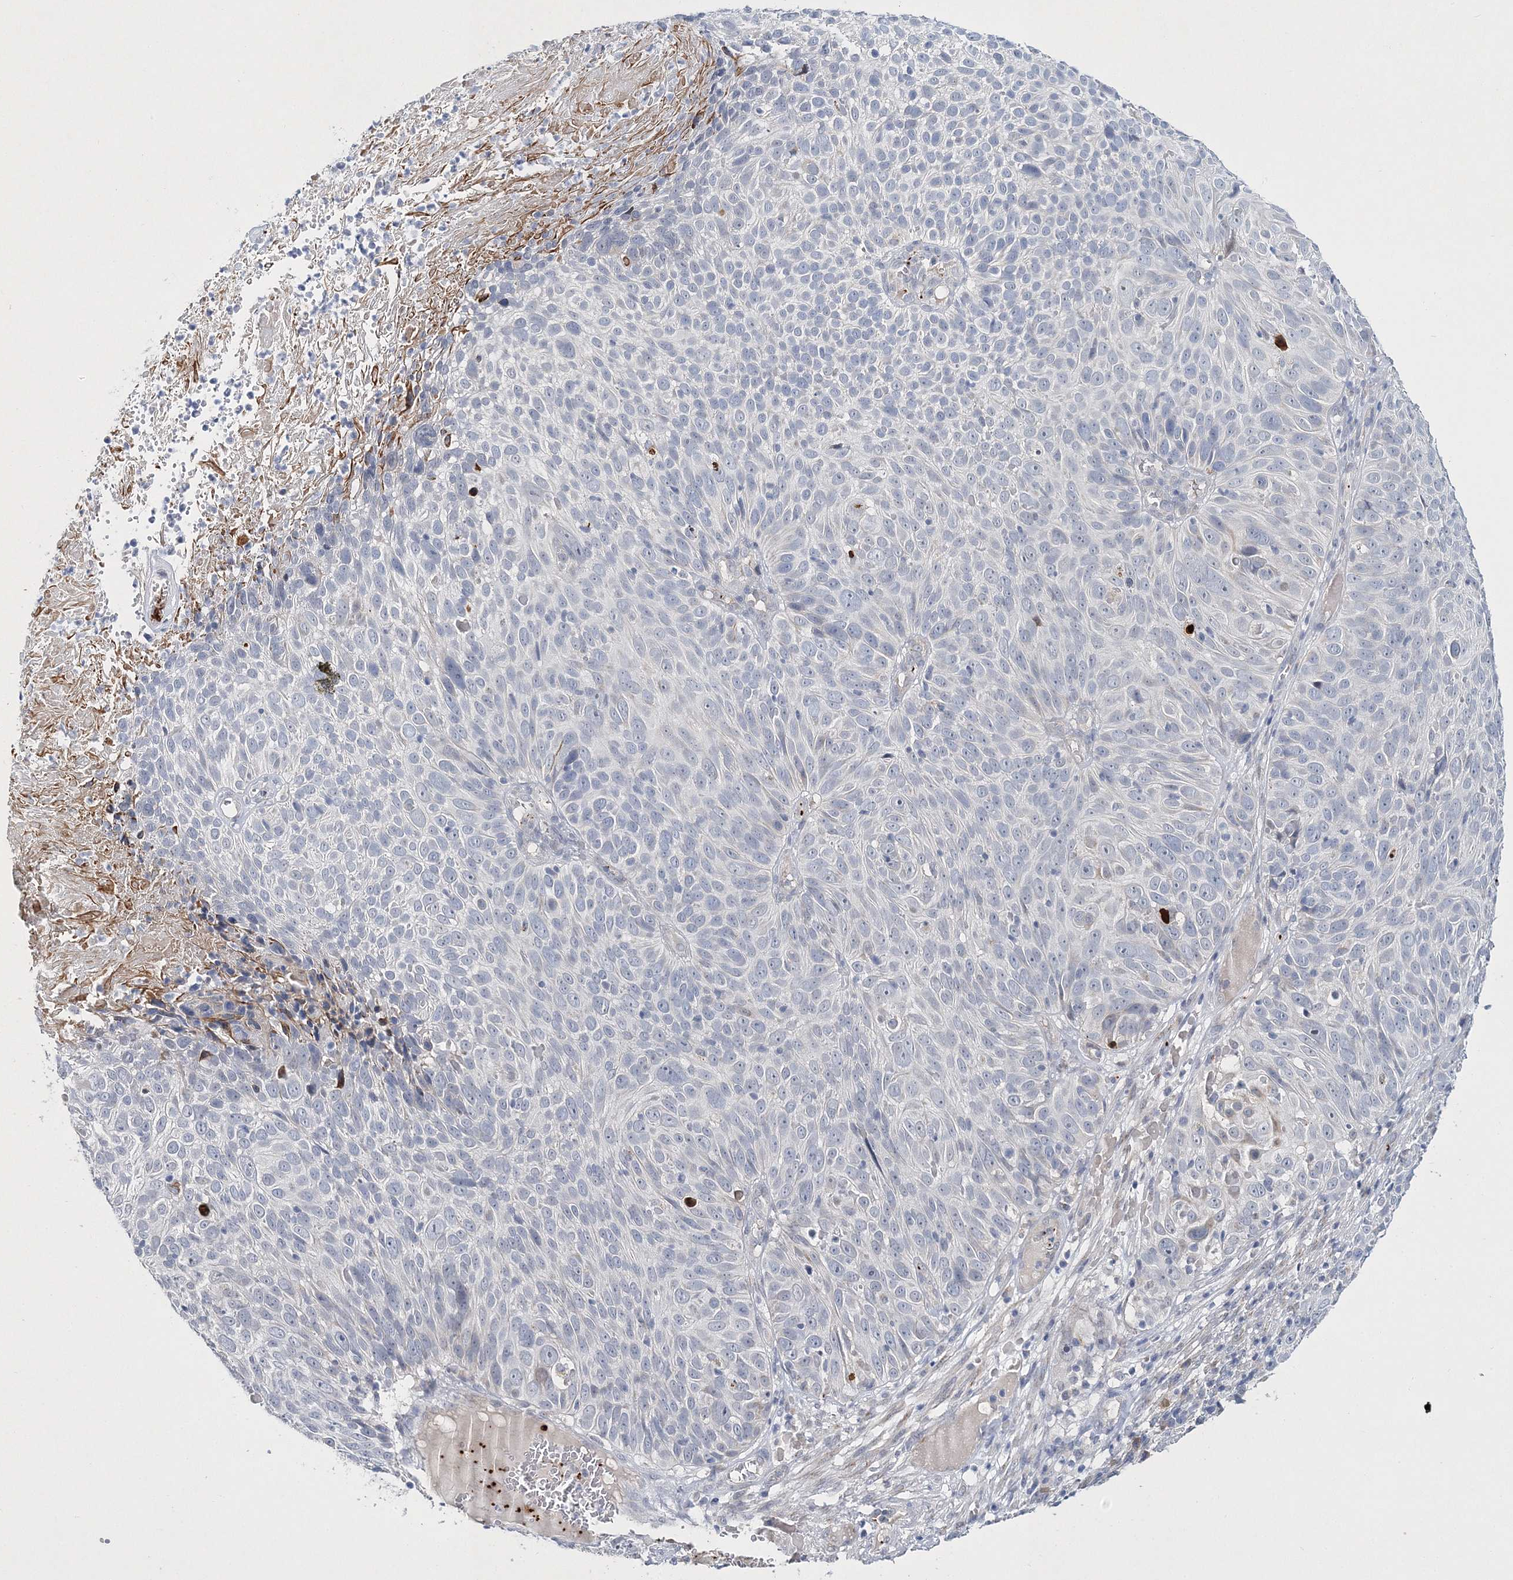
{"staining": {"intensity": "negative", "quantity": "none", "location": "none"}, "tissue": "cervical cancer", "cell_type": "Tumor cells", "image_type": "cancer", "snomed": [{"axis": "morphology", "description": "Squamous cell carcinoma, NOS"}, {"axis": "topography", "description": "Cervix"}], "caption": "Photomicrograph shows no significant protein positivity in tumor cells of squamous cell carcinoma (cervical). (DAB immunohistochemistry (IHC), high magnification).", "gene": "MYOZ2", "patient": {"sex": "female", "age": 74}}